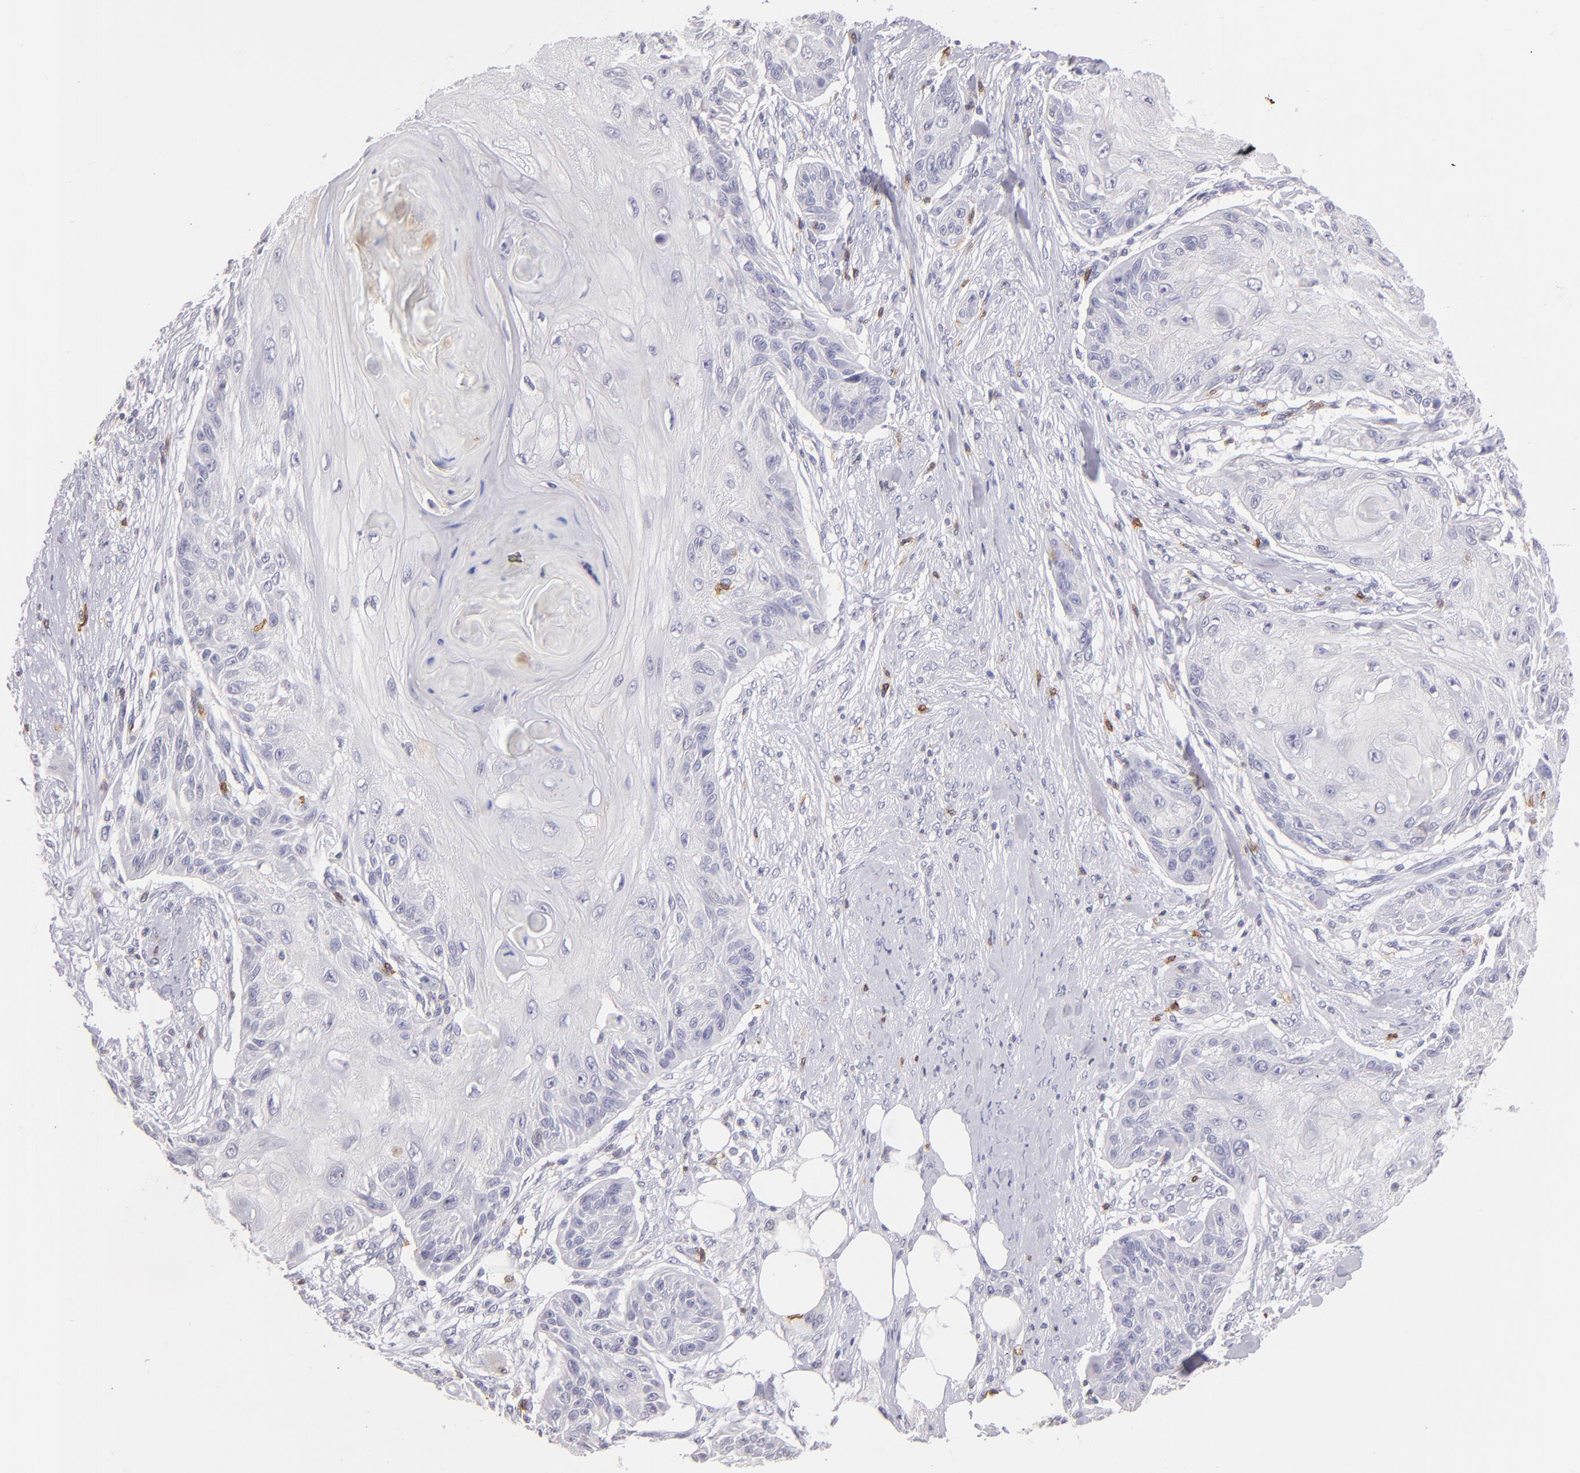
{"staining": {"intensity": "negative", "quantity": "none", "location": "none"}, "tissue": "skin cancer", "cell_type": "Tumor cells", "image_type": "cancer", "snomed": [{"axis": "morphology", "description": "Squamous cell carcinoma, NOS"}, {"axis": "topography", "description": "Skin"}], "caption": "IHC histopathology image of neoplastic tissue: skin cancer (squamous cell carcinoma) stained with DAB (3,3'-diaminobenzidine) shows no significant protein staining in tumor cells.", "gene": "IL2RA", "patient": {"sex": "female", "age": 88}}